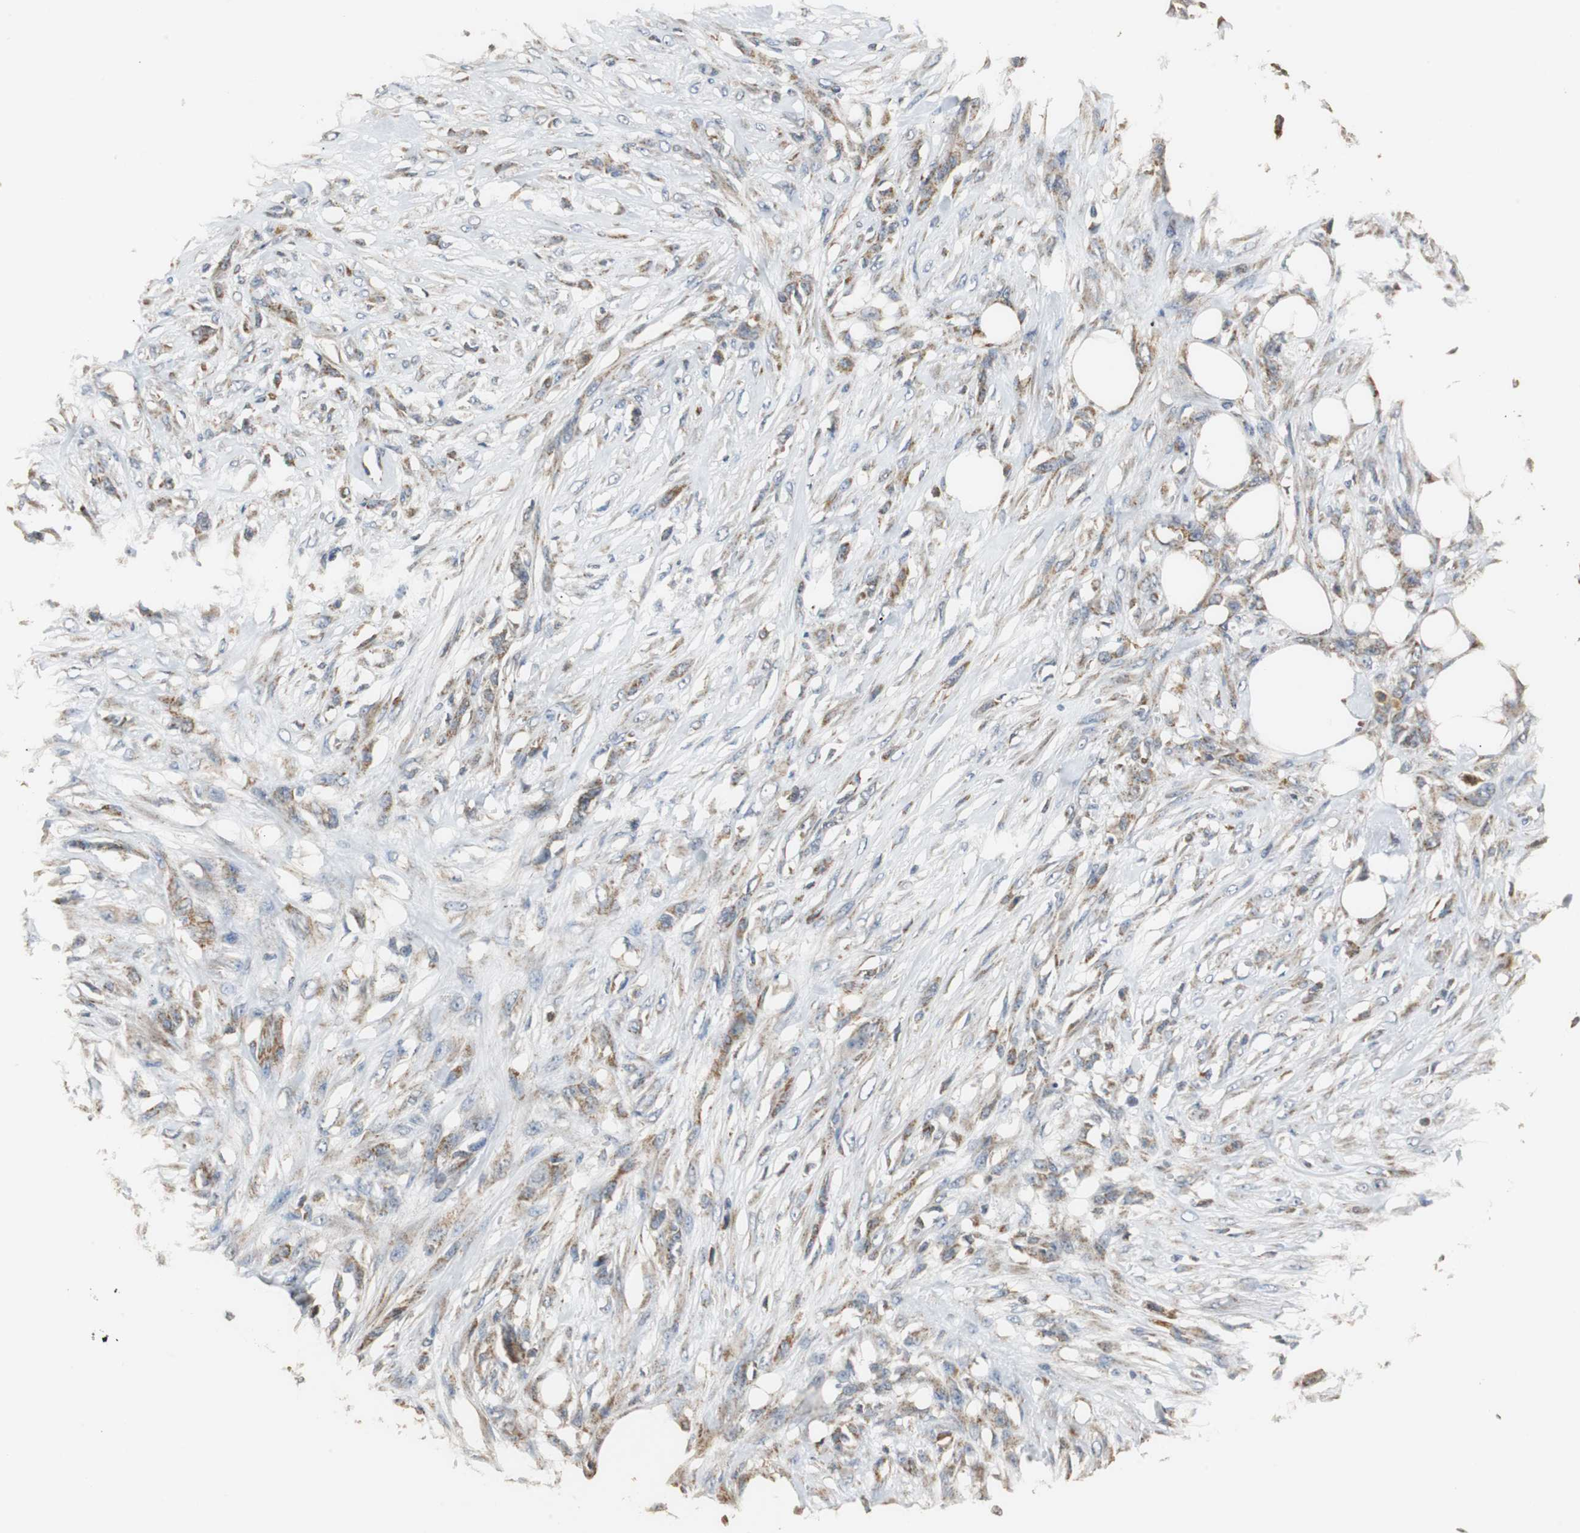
{"staining": {"intensity": "moderate", "quantity": ">75%", "location": "cytoplasmic/membranous"}, "tissue": "skin cancer", "cell_type": "Tumor cells", "image_type": "cancer", "snomed": [{"axis": "morphology", "description": "Normal tissue, NOS"}, {"axis": "morphology", "description": "Squamous cell carcinoma, NOS"}, {"axis": "topography", "description": "Skin"}], "caption": "A brown stain highlights moderate cytoplasmic/membranous expression of a protein in human skin cancer tumor cells. The staining is performed using DAB (3,3'-diaminobenzidine) brown chromogen to label protein expression. The nuclei are counter-stained blue using hematoxylin.", "gene": "HMGCL", "patient": {"sex": "female", "age": 59}}